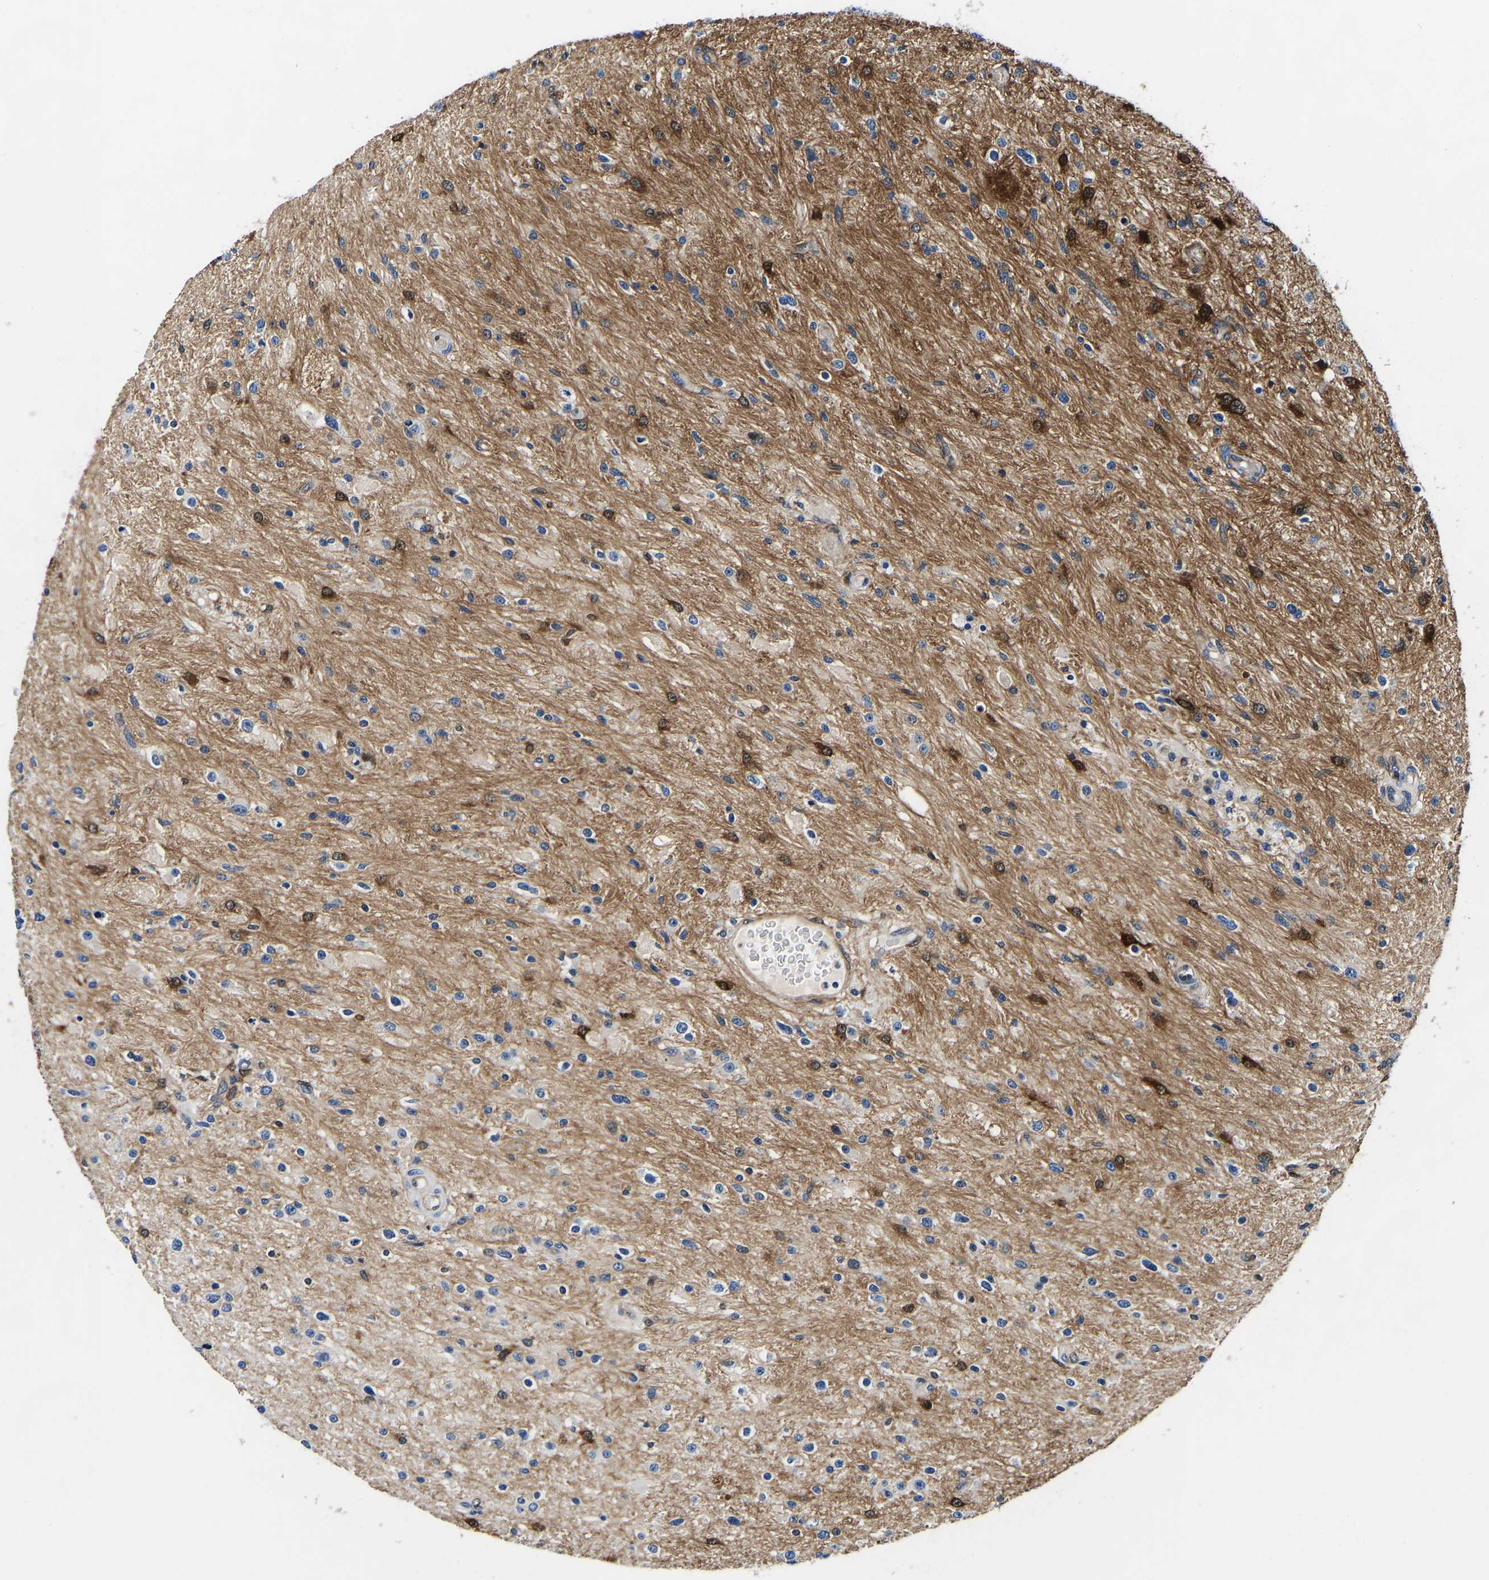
{"staining": {"intensity": "strong", "quantity": "<25%", "location": "cytoplasmic/membranous,nuclear"}, "tissue": "glioma", "cell_type": "Tumor cells", "image_type": "cancer", "snomed": [{"axis": "morphology", "description": "Glioma, malignant, High grade"}, {"axis": "topography", "description": "Brain"}], "caption": "Human glioma stained with a protein marker displays strong staining in tumor cells.", "gene": "S100A13", "patient": {"sex": "male", "age": 33}}